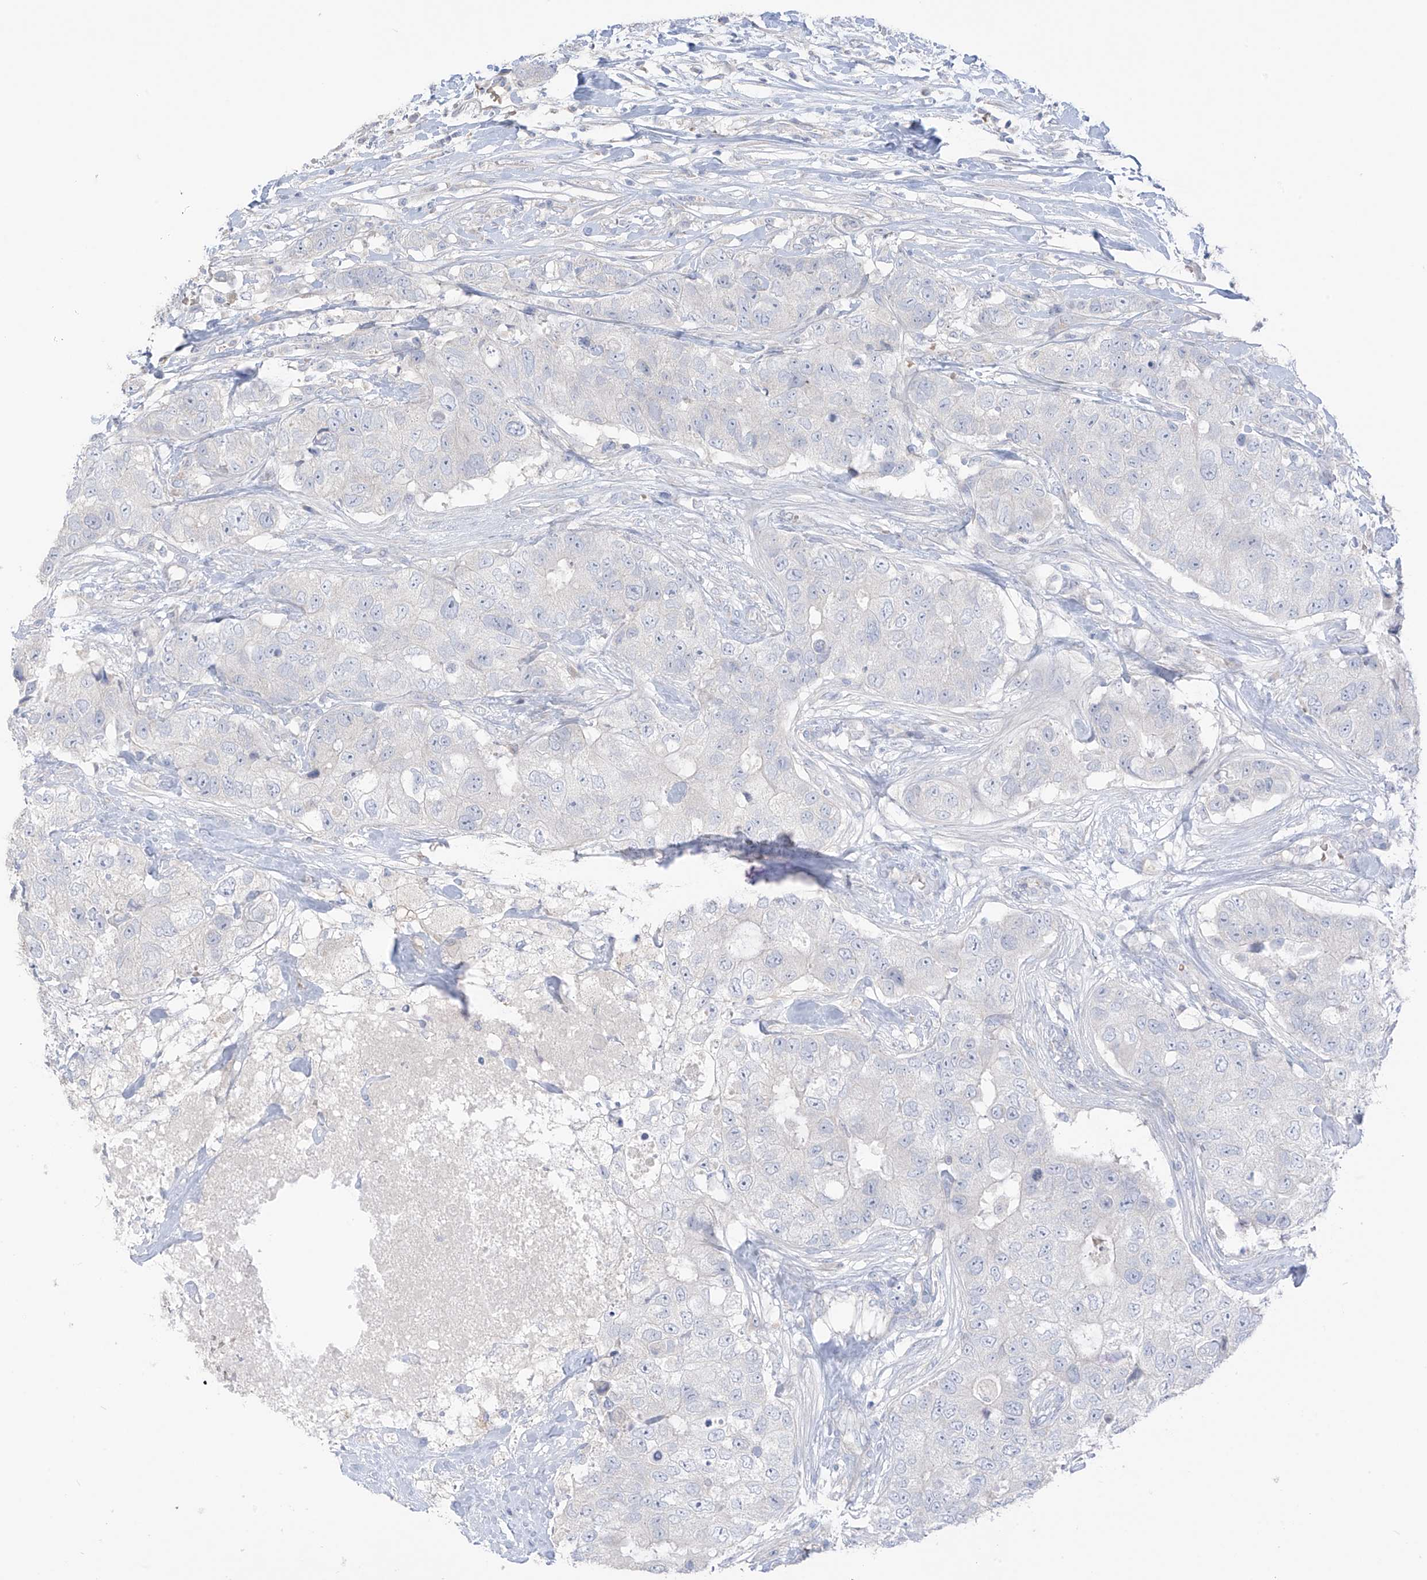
{"staining": {"intensity": "negative", "quantity": "none", "location": "none"}, "tissue": "breast cancer", "cell_type": "Tumor cells", "image_type": "cancer", "snomed": [{"axis": "morphology", "description": "Duct carcinoma"}, {"axis": "topography", "description": "Breast"}], "caption": "Tumor cells show no significant protein staining in breast cancer (intraductal carcinoma).", "gene": "ASPRV1", "patient": {"sex": "female", "age": 62}}